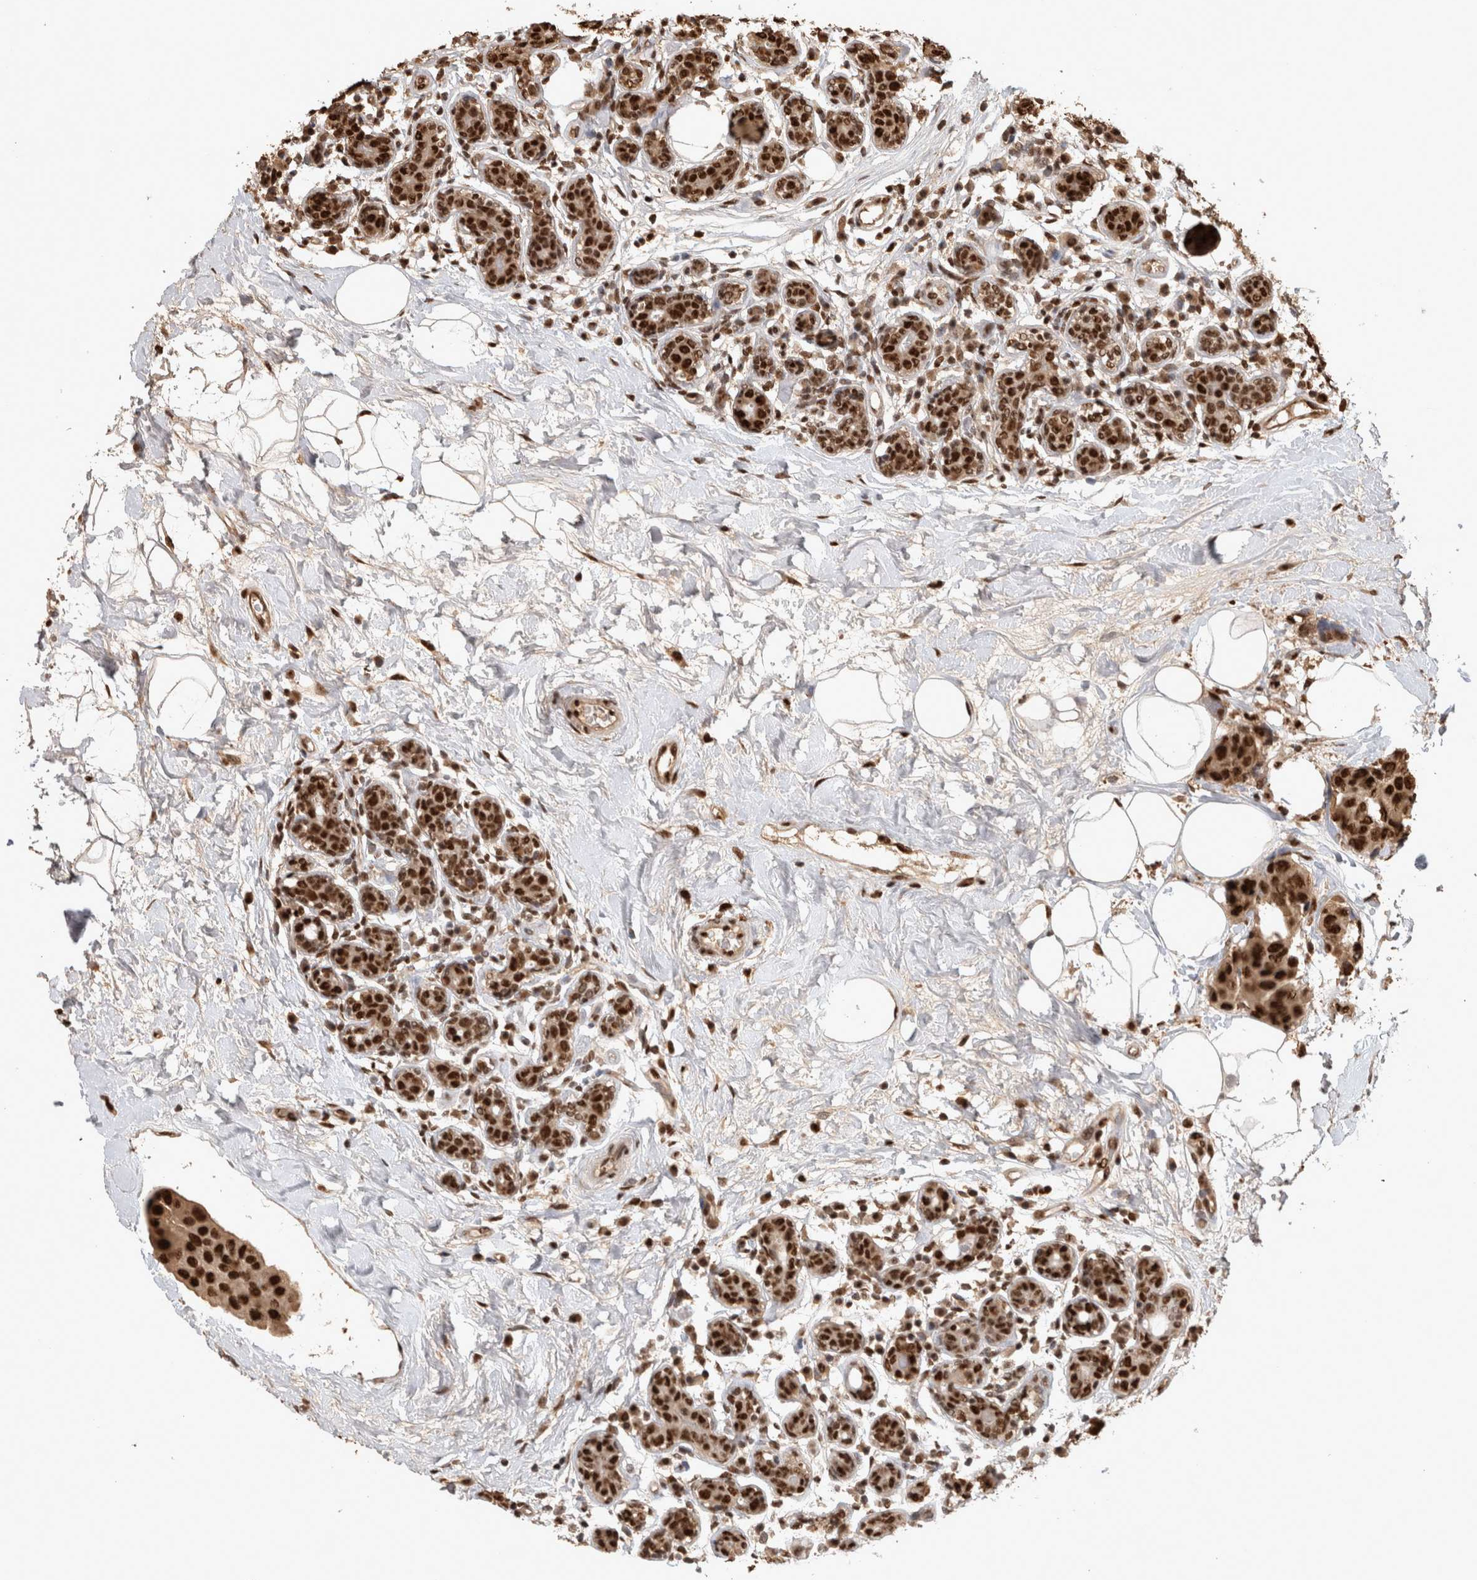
{"staining": {"intensity": "strong", "quantity": ">75%", "location": "nuclear"}, "tissue": "breast cancer", "cell_type": "Tumor cells", "image_type": "cancer", "snomed": [{"axis": "morphology", "description": "Normal tissue, NOS"}, {"axis": "morphology", "description": "Duct carcinoma"}, {"axis": "topography", "description": "Breast"}], "caption": "Strong nuclear positivity for a protein is identified in approximately >75% of tumor cells of breast invasive ductal carcinoma using IHC.", "gene": "RAD50", "patient": {"sex": "female", "age": 39}}